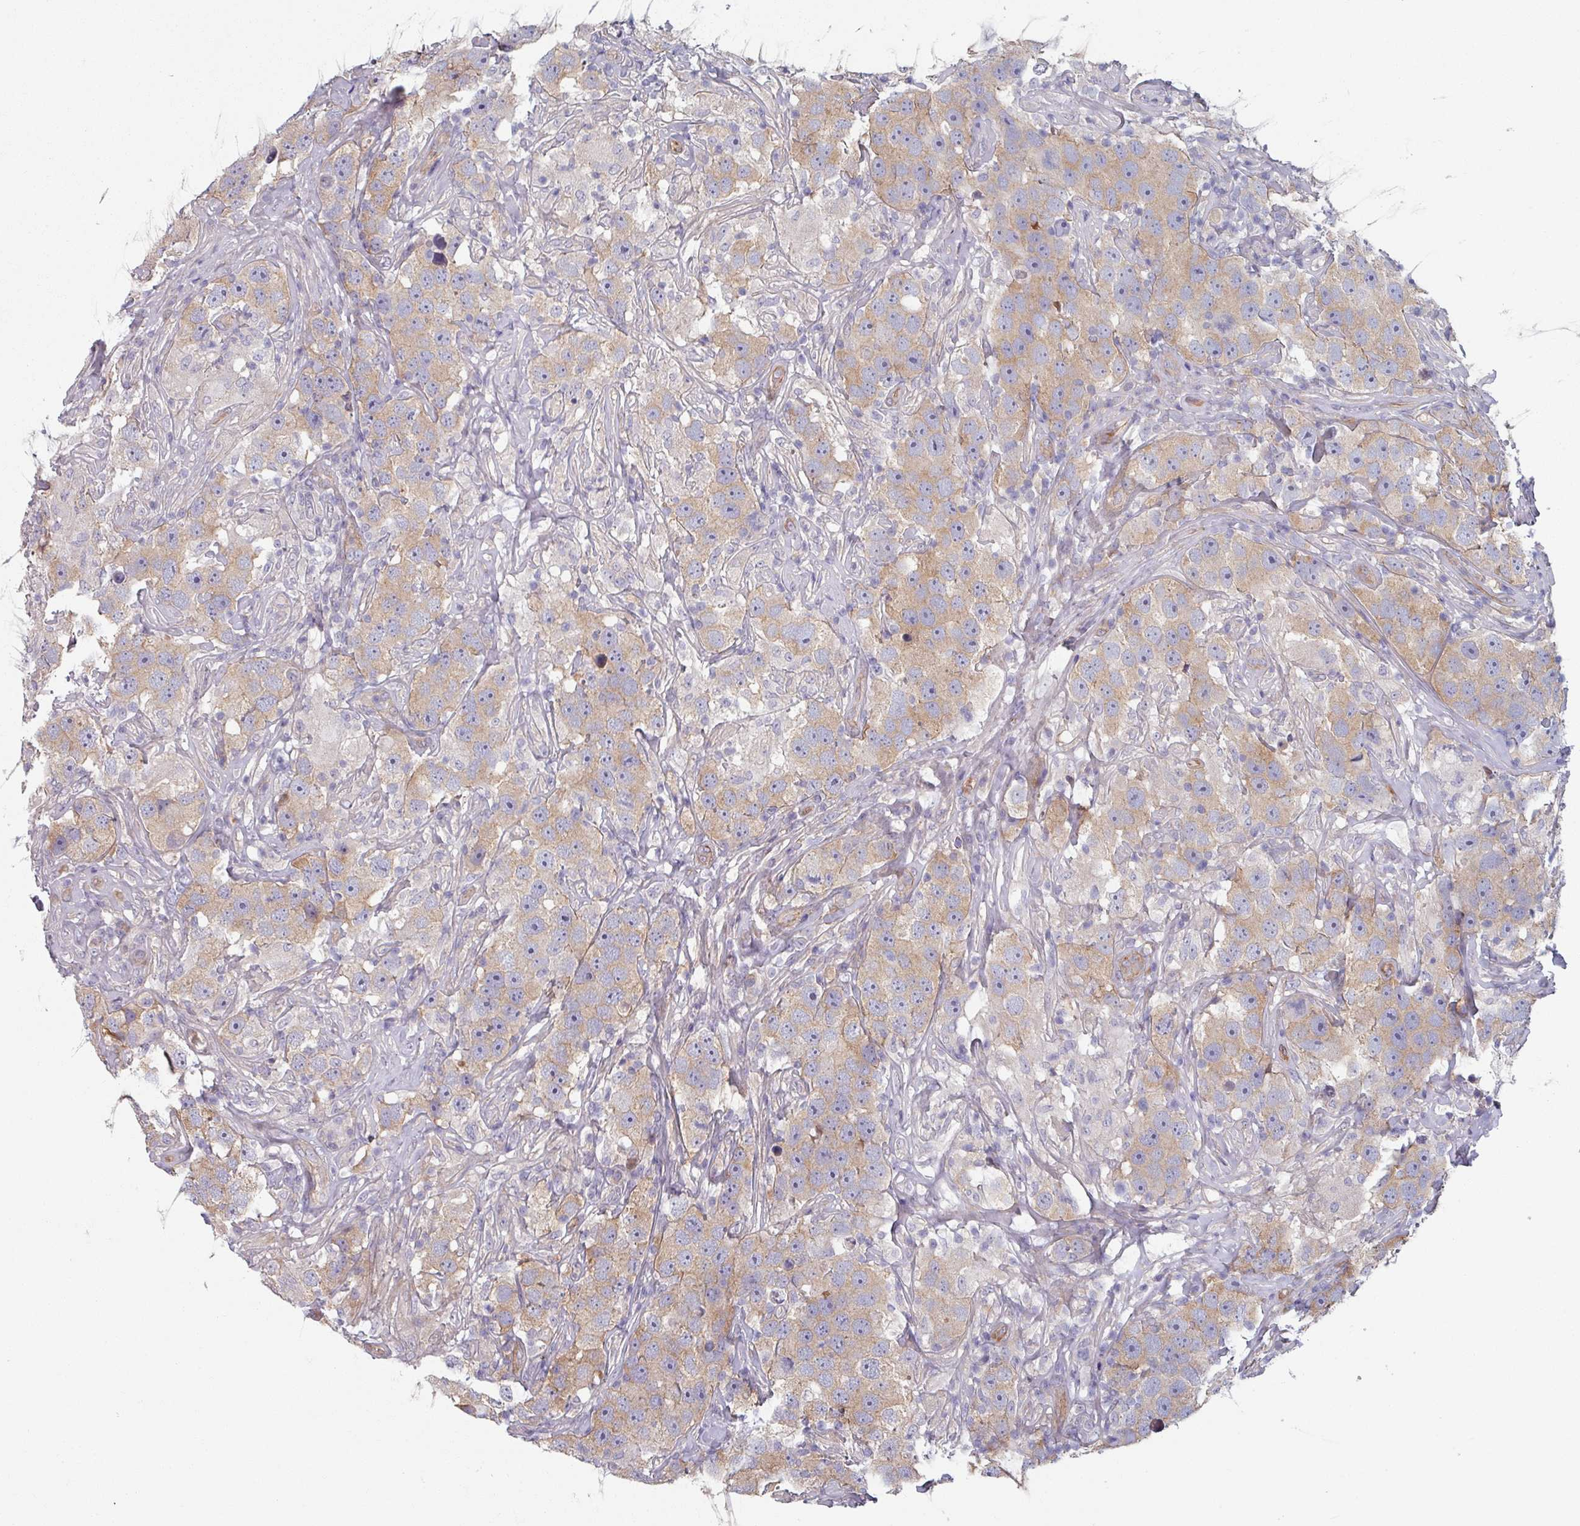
{"staining": {"intensity": "moderate", "quantity": "25%-75%", "location": "cytoplasmic/membranous"}, "tissue": "testis cancer", "cell_type": "Tumor cells", "image_type": "cancer", "snomed": [{"axis": "morphology", "description": "Seminoma, NOS"}, {"axis": "topography", "description": "Testis"}], "caption": "IHC photomicrograph of human testis cancer (seminoma) stained for a protein (brown), which reveals medium levels of moderate cytoplasmic/membranous positivity in about 25%-75% of tumor cells.", "gene": "C4BPB", "patient": {"sex": "male", "age": 49}}